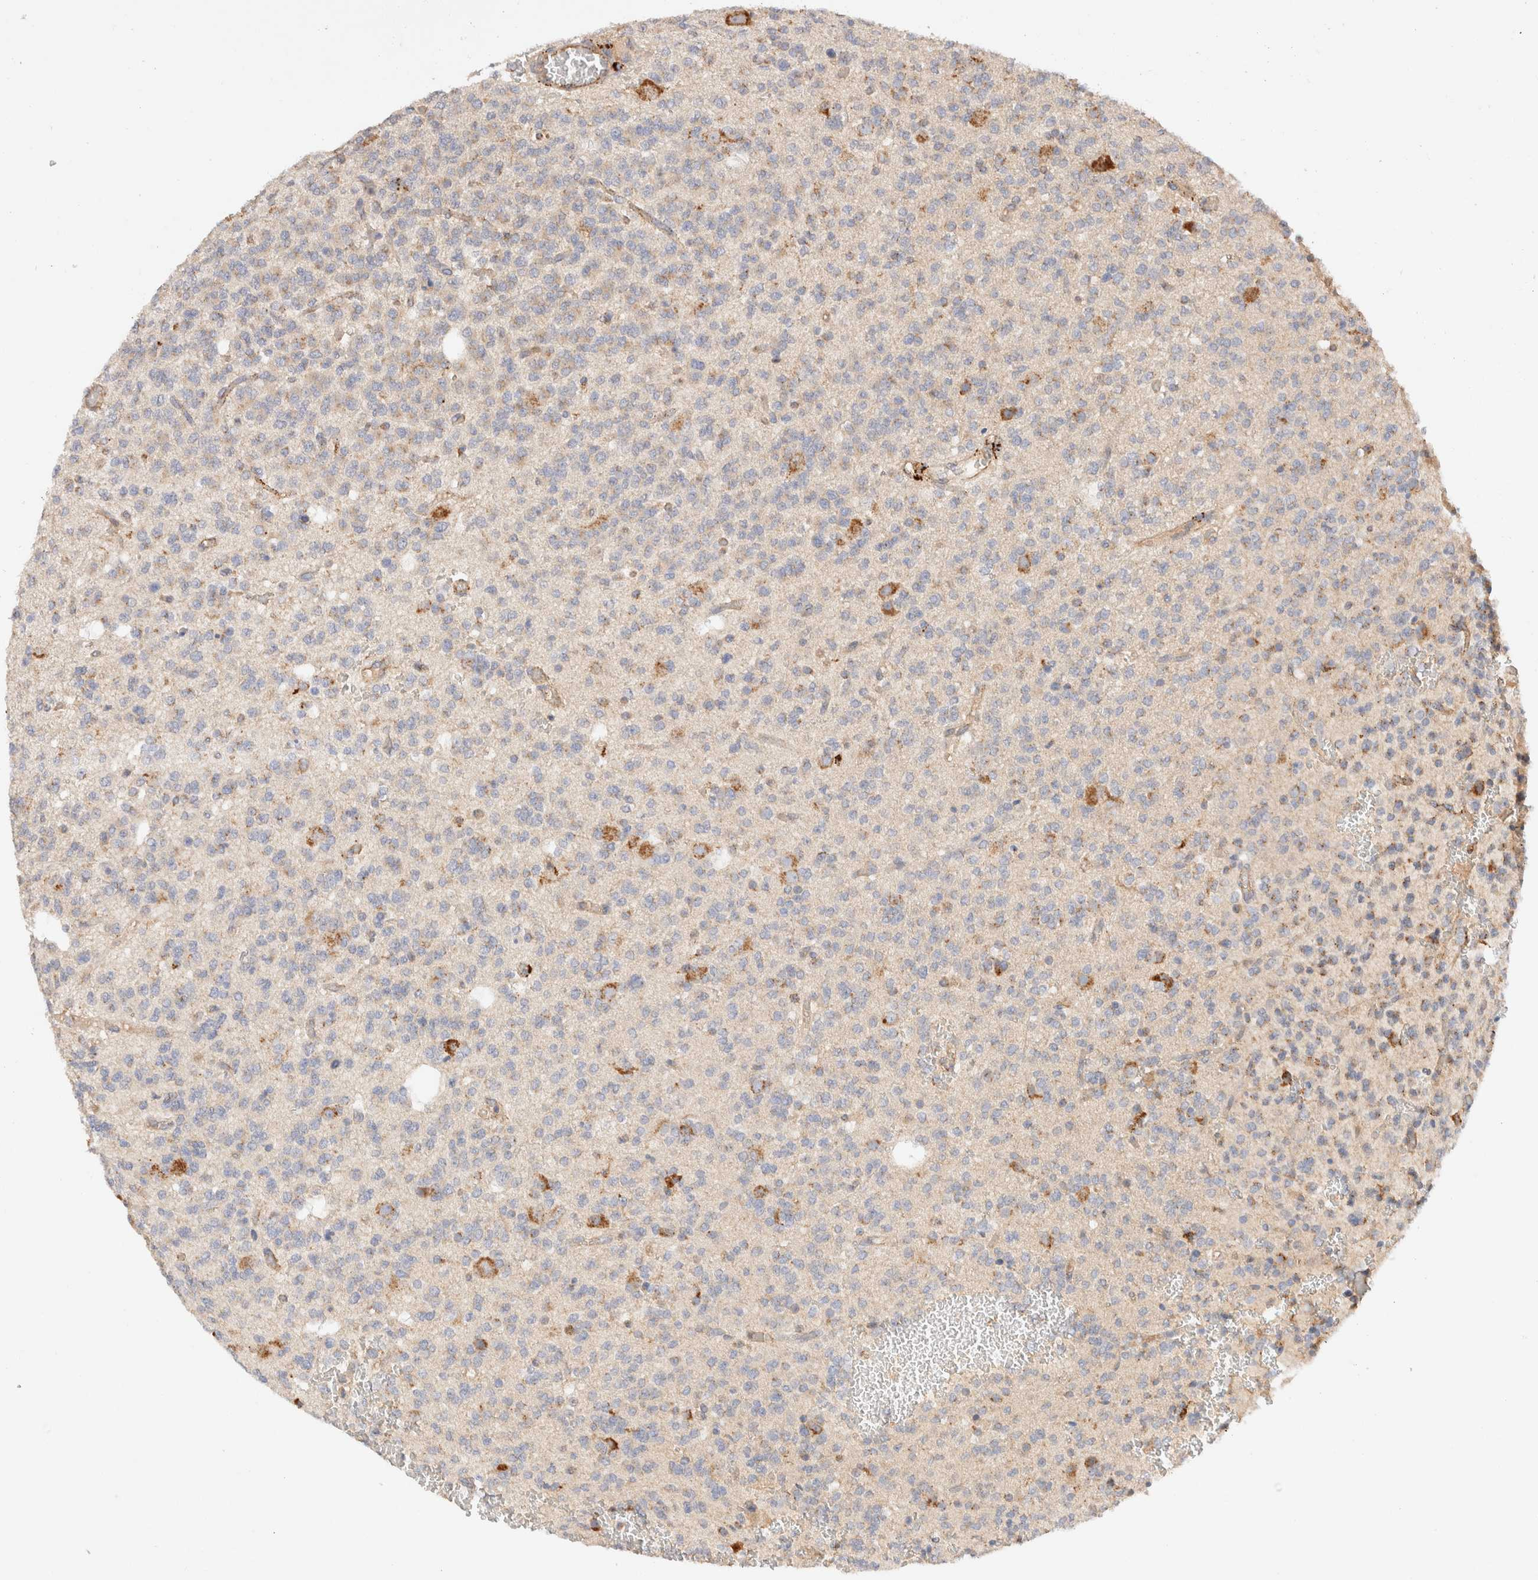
{"staining": {"intensity": "weak", "quantity": "<25%", "location": "cytoplasmic/membranous"}, "tissue": "glioma", "cell_type": "Tumor cells", "image_type": "cancer", "snomed": [{"axis": "morphology", "description": "Glioma, malignant, Low grade"}, {"axis": "topography", "description": "Brain"}], "caption": "IHC of human glioma exhibits no staining in tumor cells.", "gene": "RABEPK", "patient": {"sex": "male", "age": 38}}